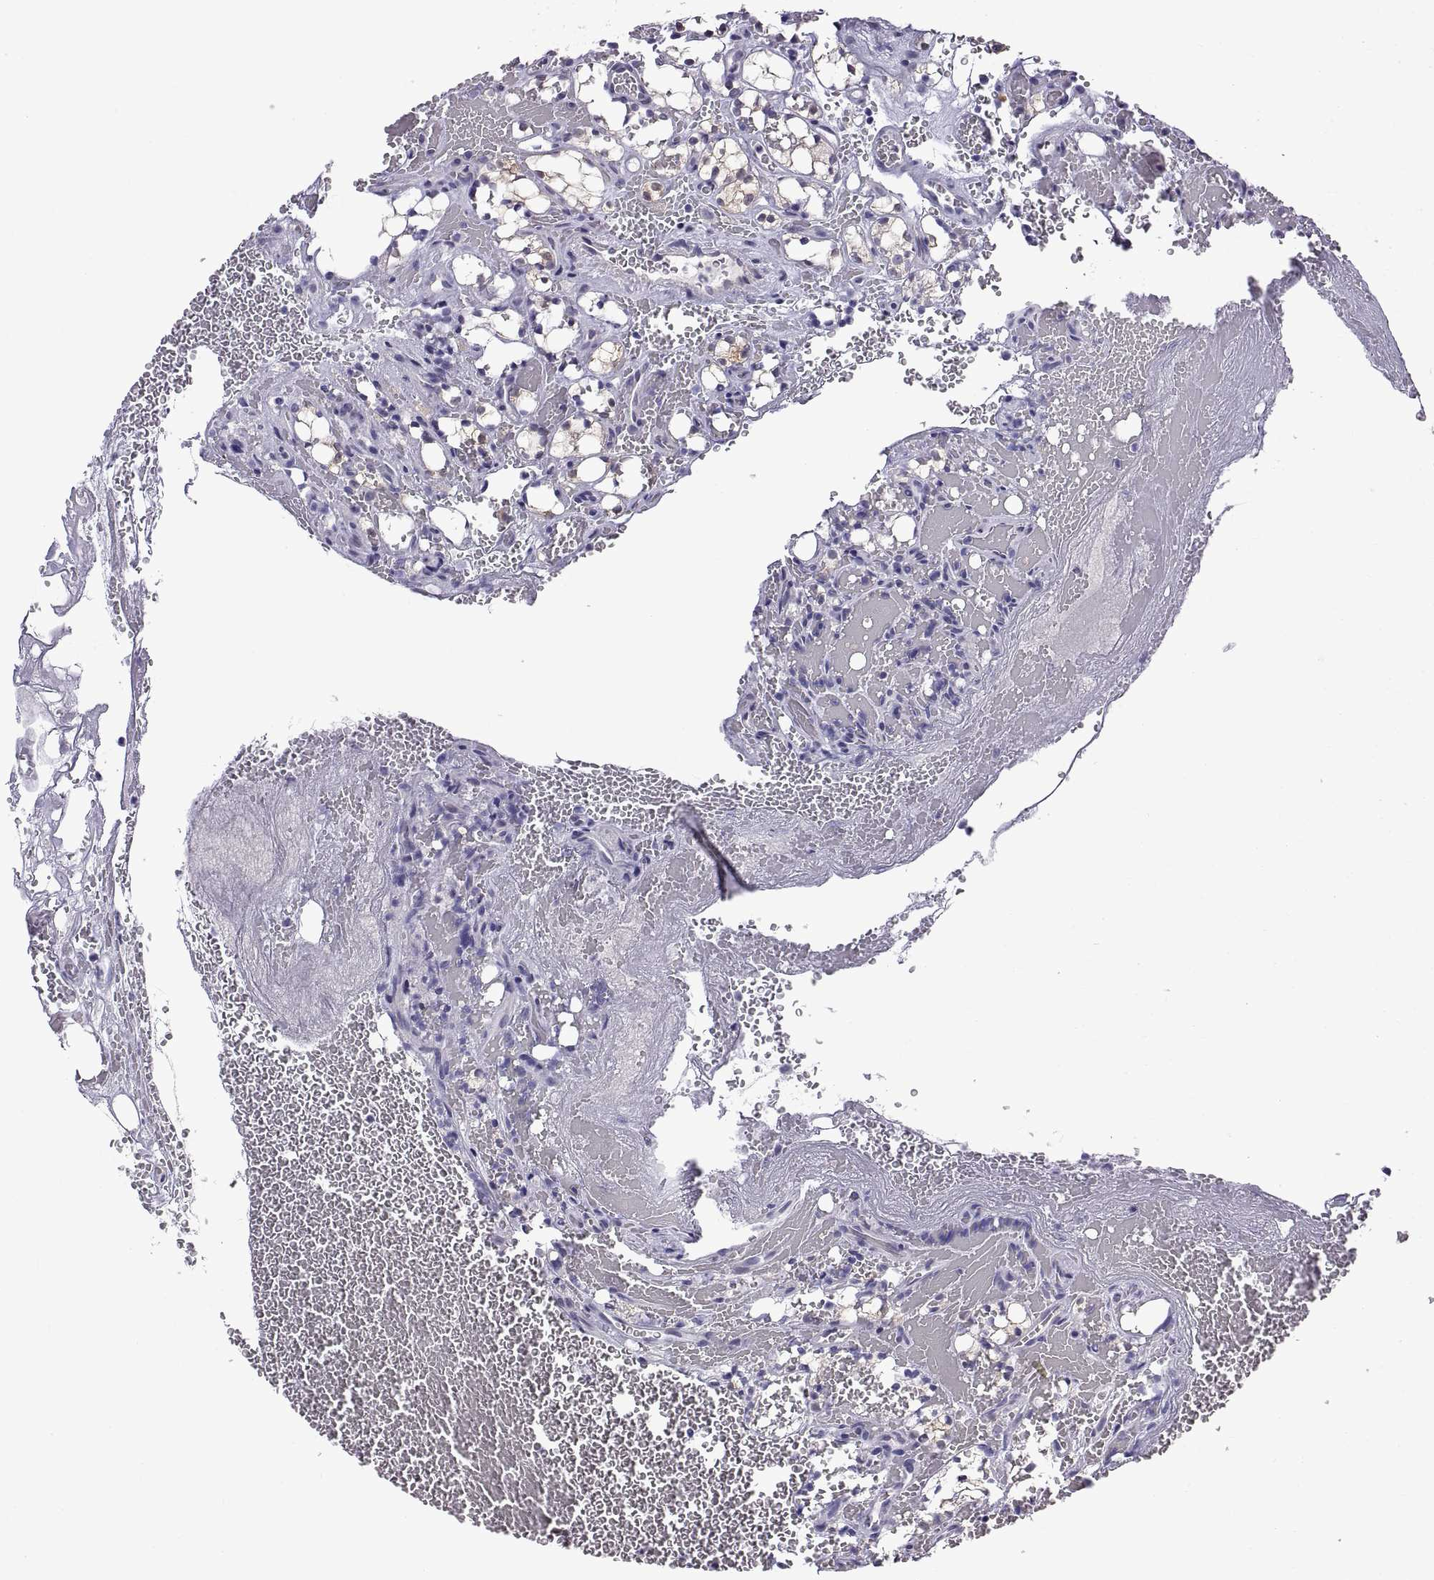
{"staining": {"intensity": "negative", "quantity": "none", "location": "none"}, "tissue": "renal cancer", "cell_type": "Tumor cells", "image_type": "cancer", "snomed": [{"axis": "morphology", "description": "Adenocarcinoma, NOS"}, {"axis": "topography", "description": "Kidney"}], "caption": "This is a image of immunohistochemistry (IHC) staining of adenocarcinoma (renal), which shows no expression in tumor cells.", "gene": "SPDYE1", "patient": {"sex": "female", "age": 69}}